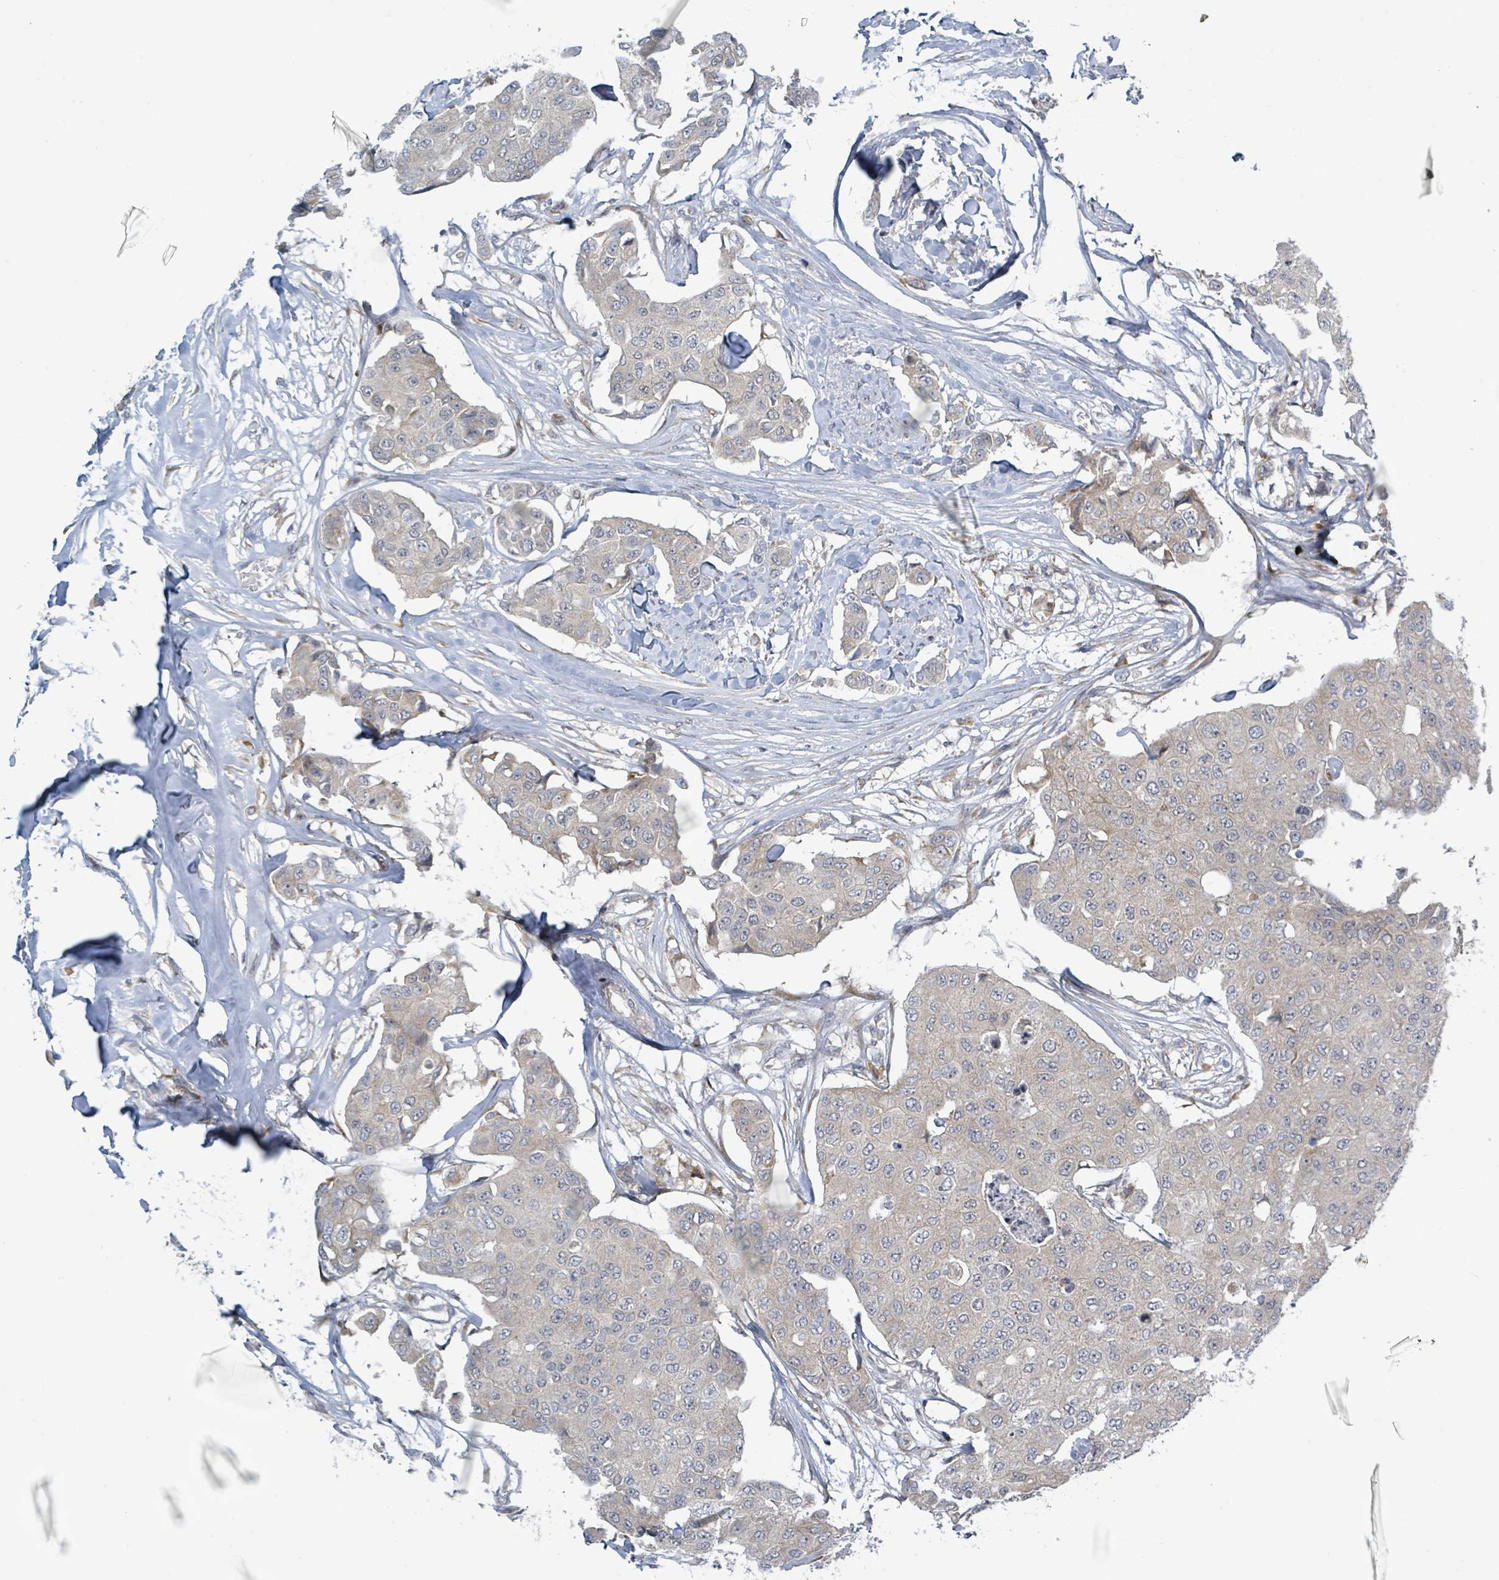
{"staining": {"intensity": "negative", "quantity": "none", "location": "none"}, "tissue": "breast cancer", "cell_type": "Tumor cells", "image_type": "cancer", "snomed": [{"axis": "morphology", "description": "Duct carcinoma"}, {"axis": "topography", "description": "Breast"}, {"axis": "topography", "description": "Lymph node"}], "caption": "This is an immunohistochemistry photomicrograph of human invasive ductal carcinoma (breast). There is no positivity in tumor cells.", "gene": "RPL32", "patient": {"sex": "female", "age": 80}}